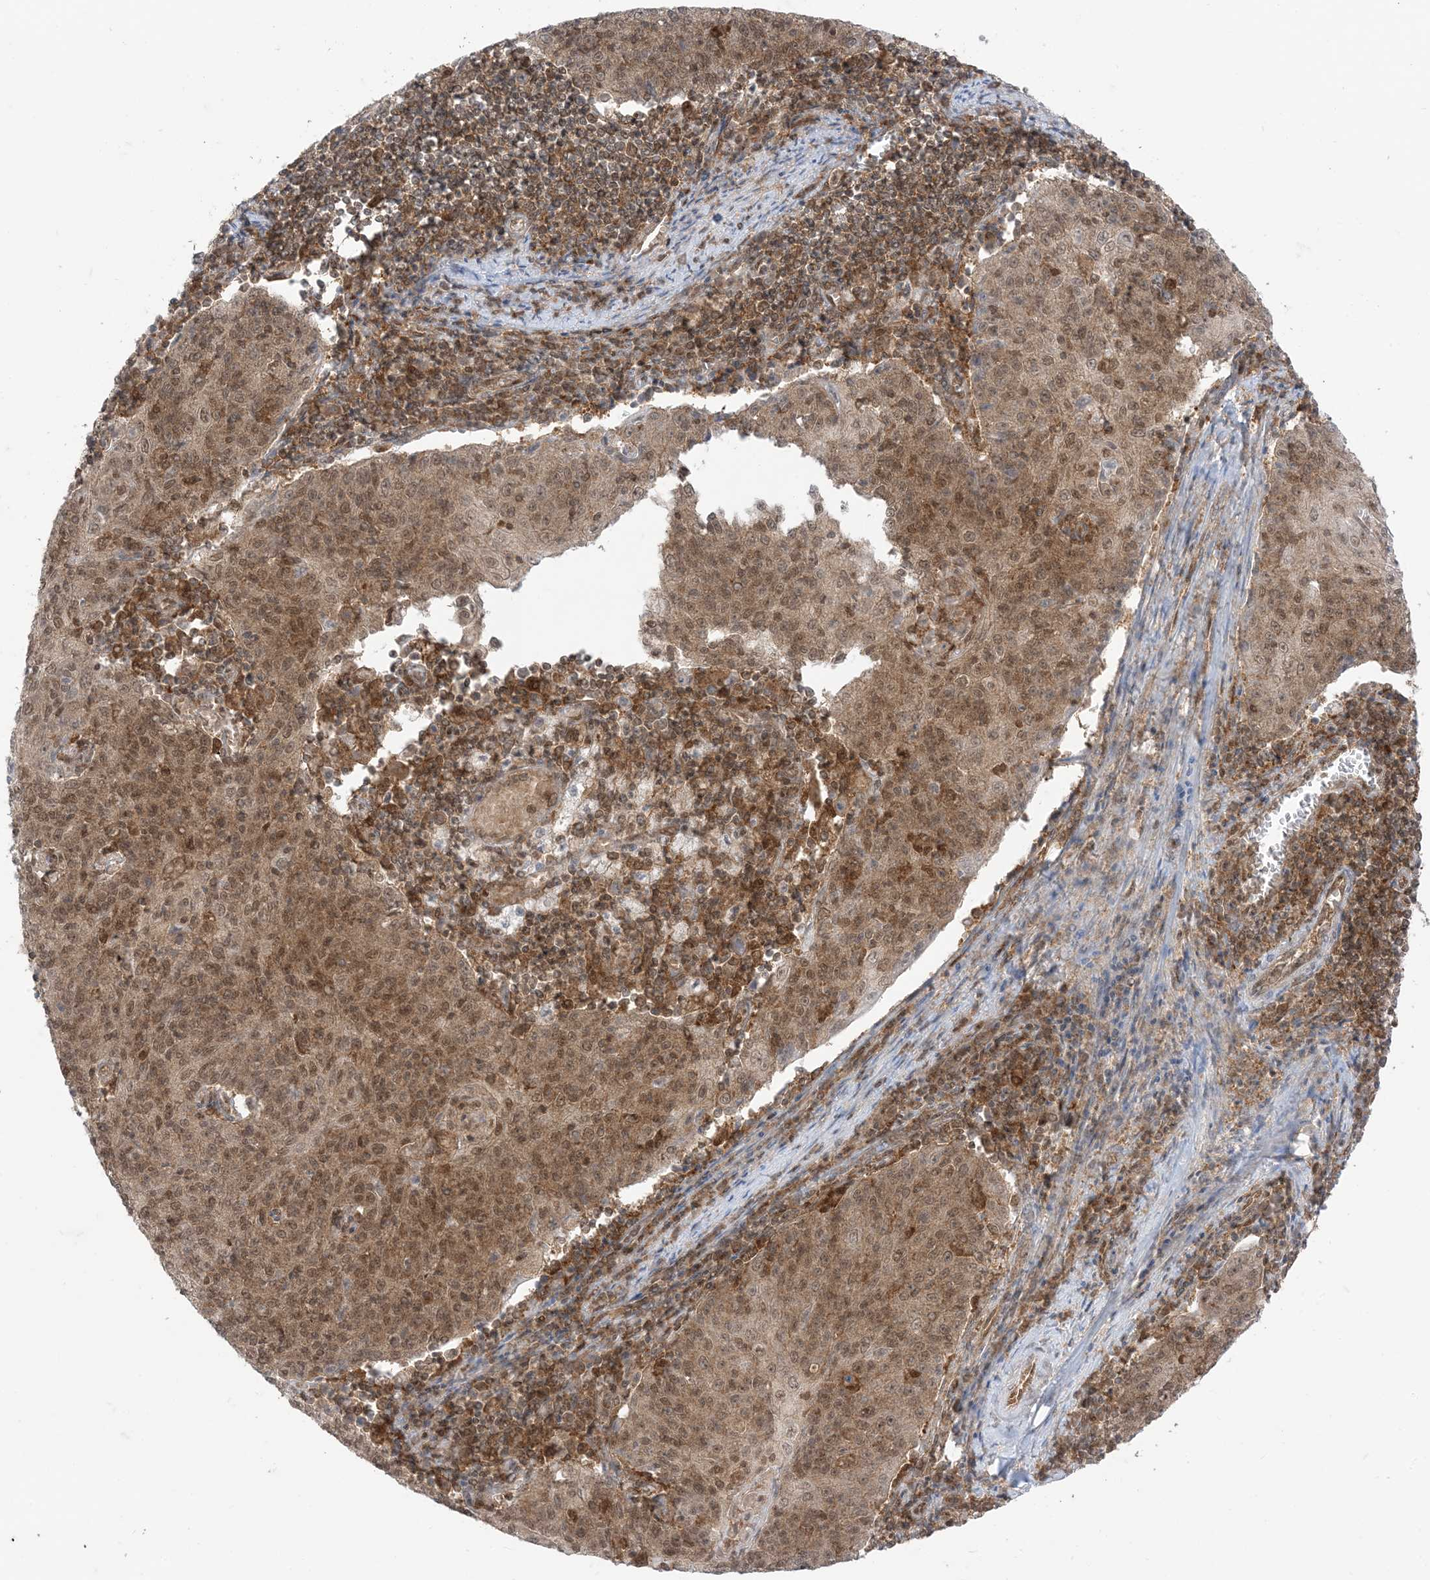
{"staining": {"intensity": "moderate", "quantity": ">75%", "location": "cytoplasmic/membranous,nuclear"}, "tissue": "cervical cancer", "cell_type": "Tumor cells", "image_type": "cancer", "snomed": [{"axis": "morphology", "description": "Squamous cell carcinoma, NOS"}, {"axis": "topography", "description": "Cervix"}], "caption": "High-magnification brightfield microscopy of cervical cancer stained with DAB (brown) and counterstained with hematoxylin (blue). tumor cells exhibit moderate cytoplasmic/membranous and nuclear staining is appreciated in about>75% of cells.", "gene": "PTPA", "patient": {"sex": "female", "age": 48}}